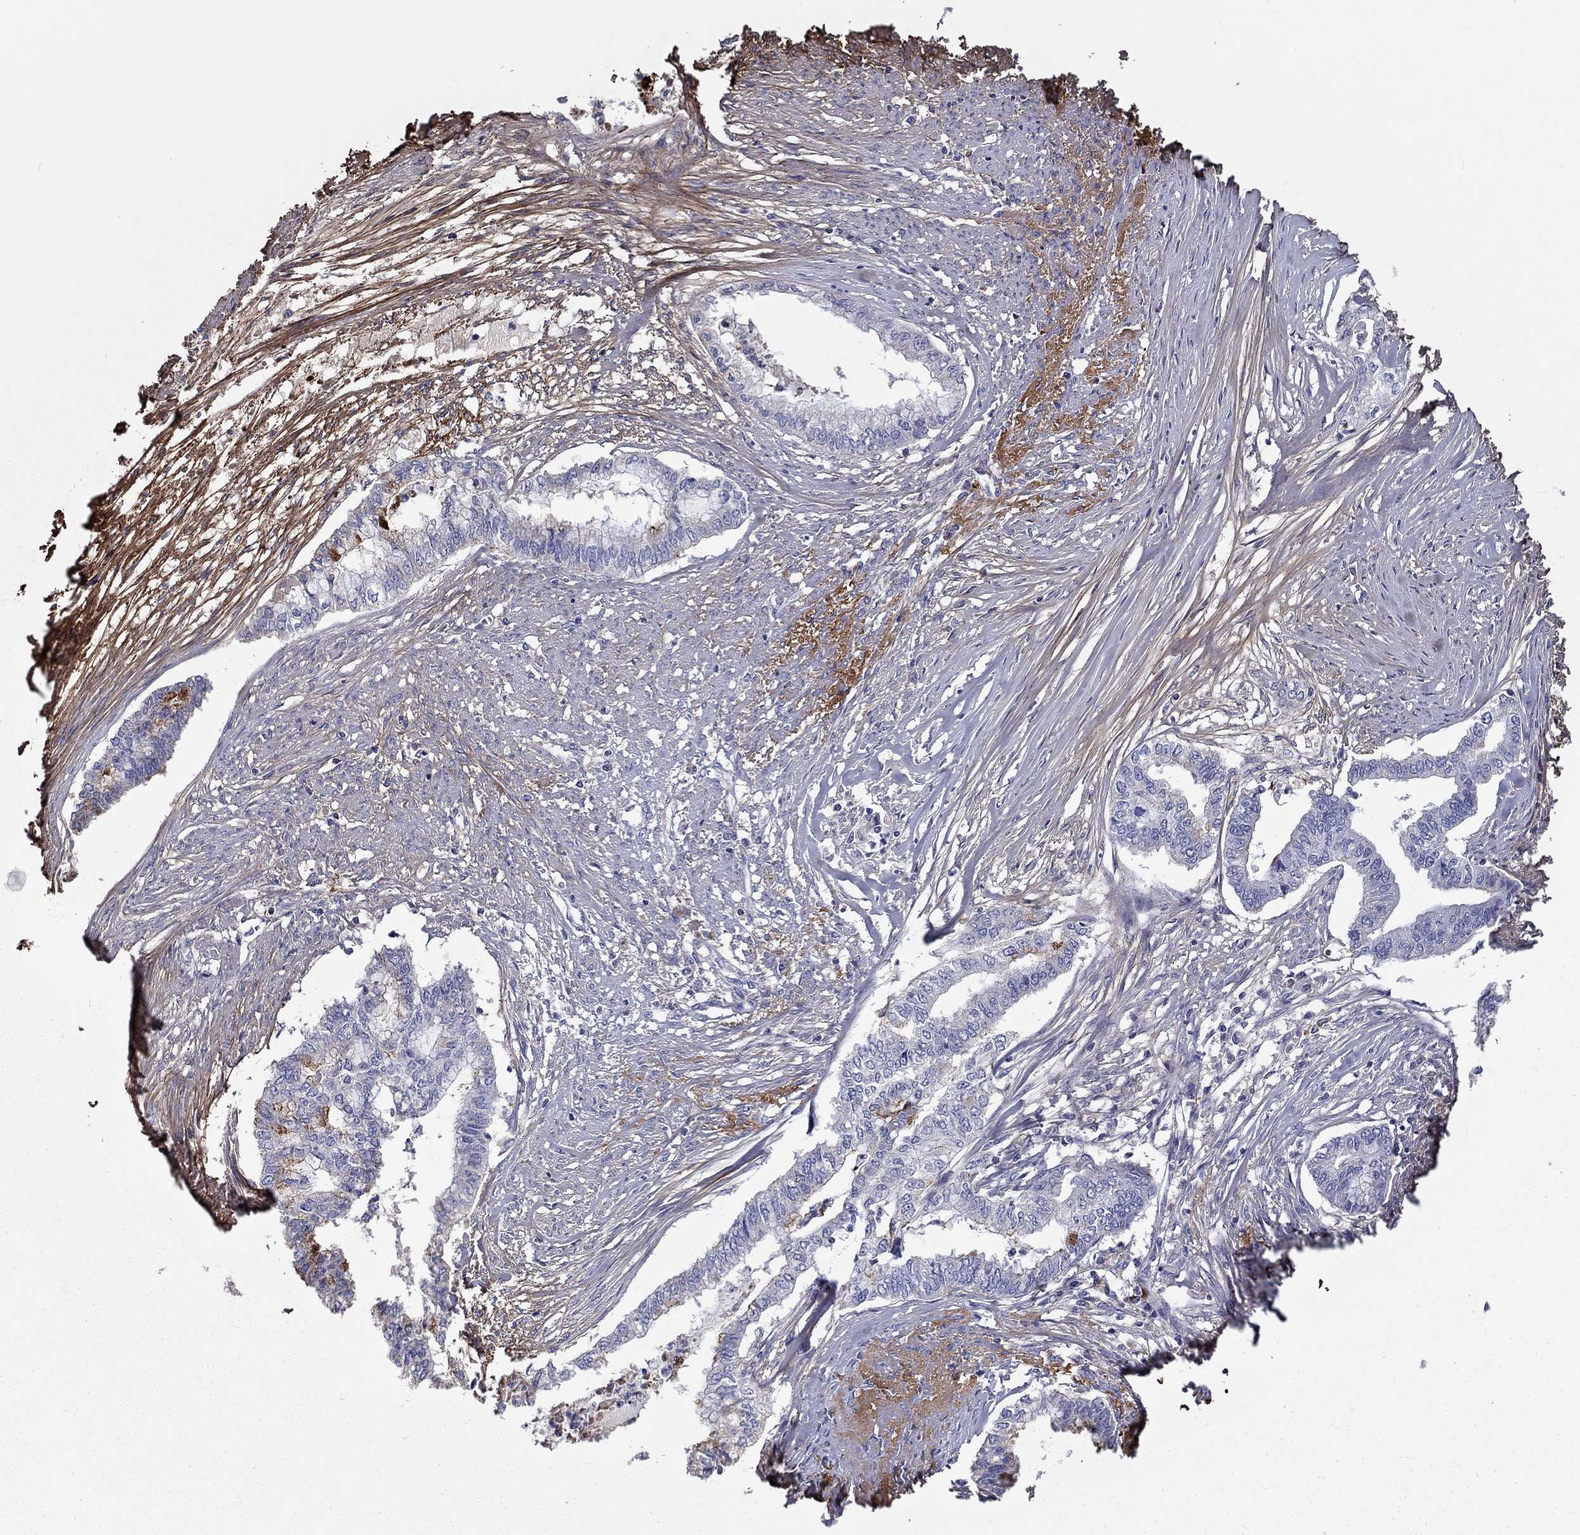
{"staining": {"intensity": "negative", "quantity": "none", "location": "none"}, "tissue": "endometrial cancer", "cell_type": "Tumor cells", "image_type": "cancer", "snomed": [{"axis": "morphology", "description": "Adenocarcinoma, NOS"}, {"axis": "topography", "description": "Endometrium"}], "caption": "Micrograph shows no significant protein staining in tumor cells of adenocarcinoma (endometrial). Brightfield microscopy of immunohistochemistry (IHC) stained with DAB (brown) and hematoxylin (blue), captured at high magnification.", "gene": "TGFBI", "patient": {"sex": "female", "age": 79}}